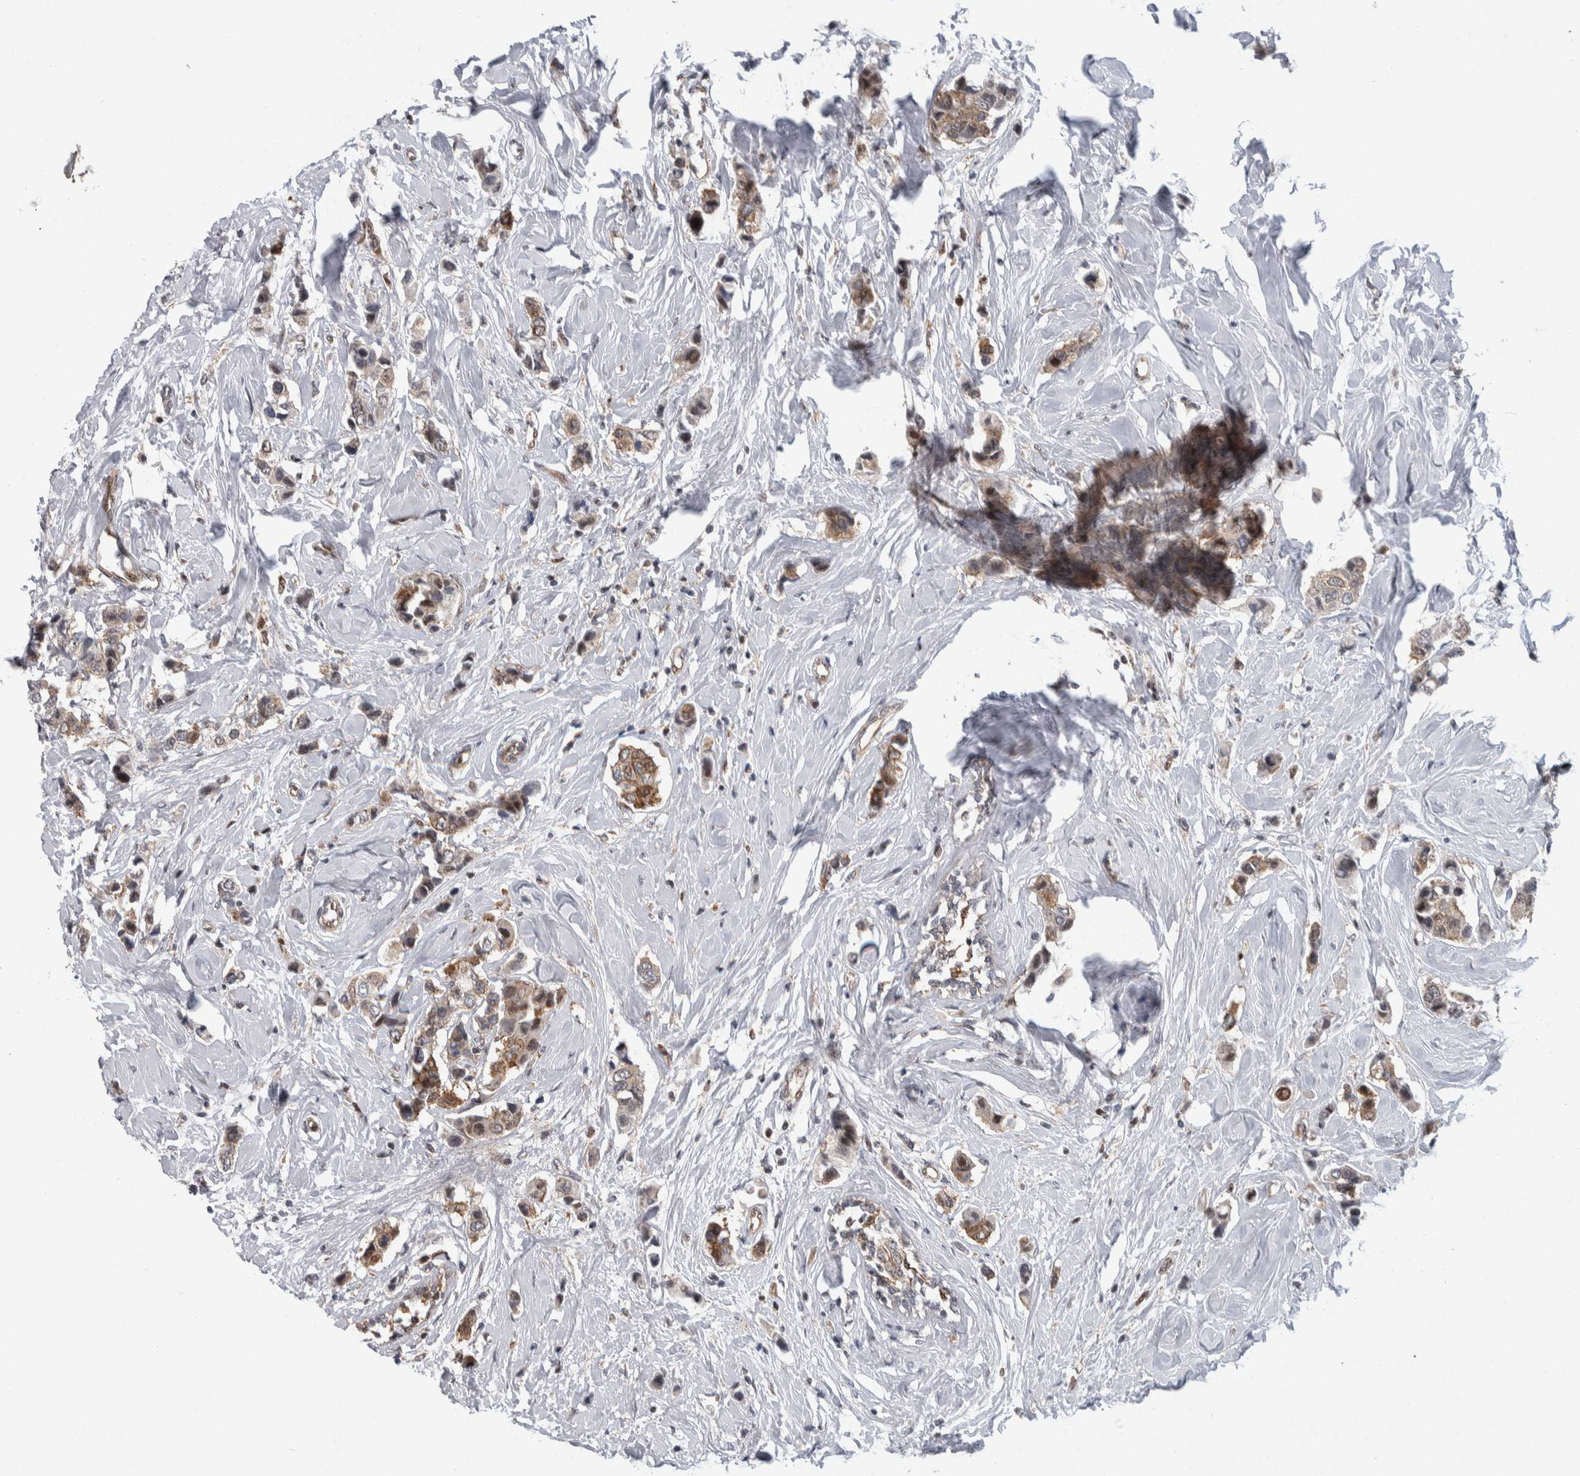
{"staining": {"intensity": "moderate", "quantity": ">75%", "location": "cytoplasmic/membranous"}, "tissue": "breast cancer", "cell_type": "Tumor cells", "image_type": "cancer", "snomed": [{"axis": "morphology", "description": "Normal tissue, NOS"}, {"axis": "morphology", "description": "Duct carcinoma"}, {"axis": "topography", "description": "Breast"}], "caption": "Immunohistochemical staining of human breast invasive ductal carcinoma demonstrates moderate cytoplasmic/membranous protein expression in approximately >75% of tumor cells.", "gene": "PTPA", "patient": {"sex": "female", "age": 50}}